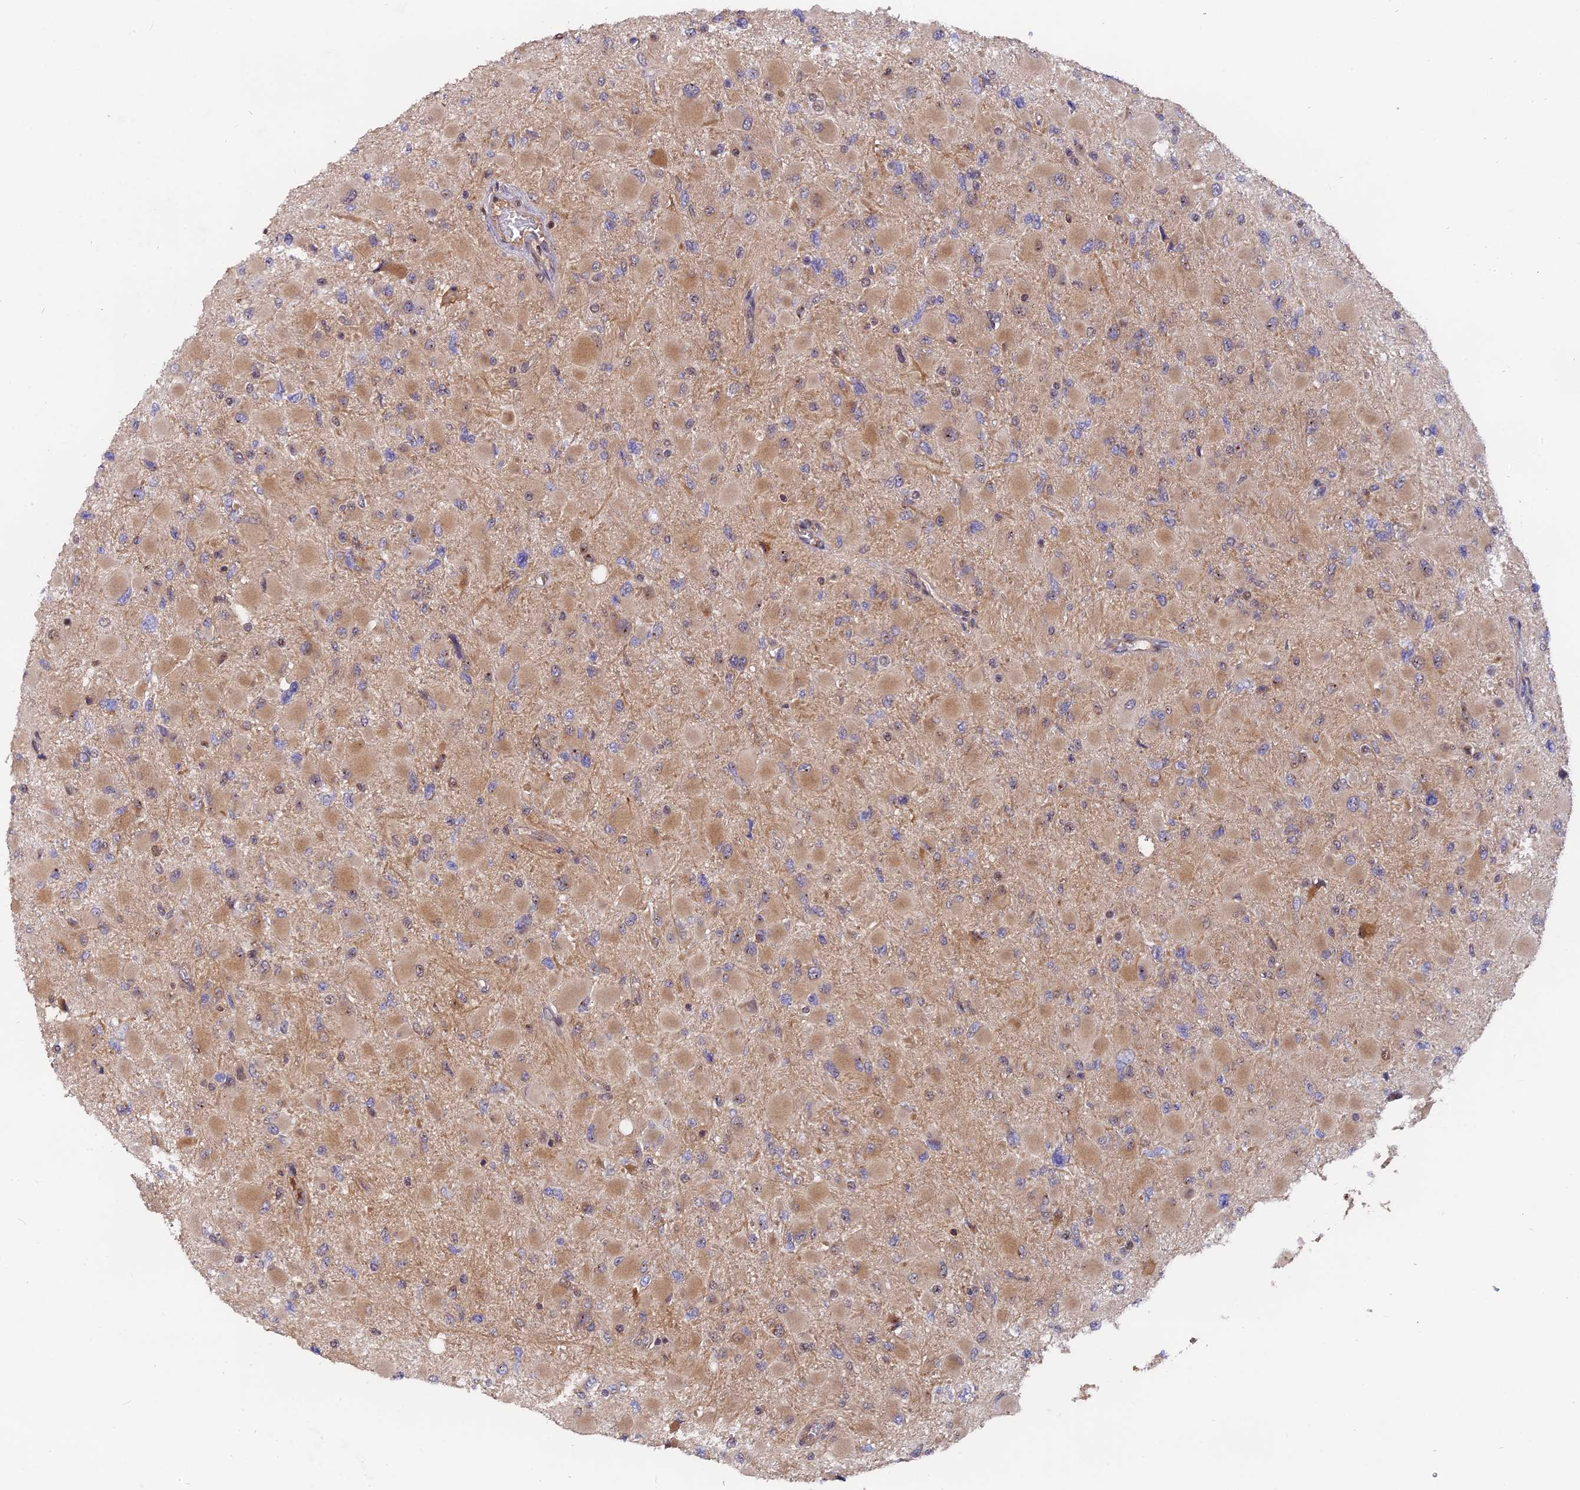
{"staining": {"intensity": "weak", "quantity": "25%-75%", "location": "cytoplasmic/membranous"}, "tissue": "glioma", "cell_type": "Tumor cells", "image_type": "cancer", "snomed": [{"axis": "morphology", "description": "Glioma, malignant, High grade"}, {"axis": "topography", "description": "Cerebral cortex"}], "caption": "Protein positivity by IHC displays weak cytoplasmic/membranous expression in approximately 25%-75% of tumor cells in glioma.", "gene": "FAM118B", "patient": {"sex": "female", "age": 36}}